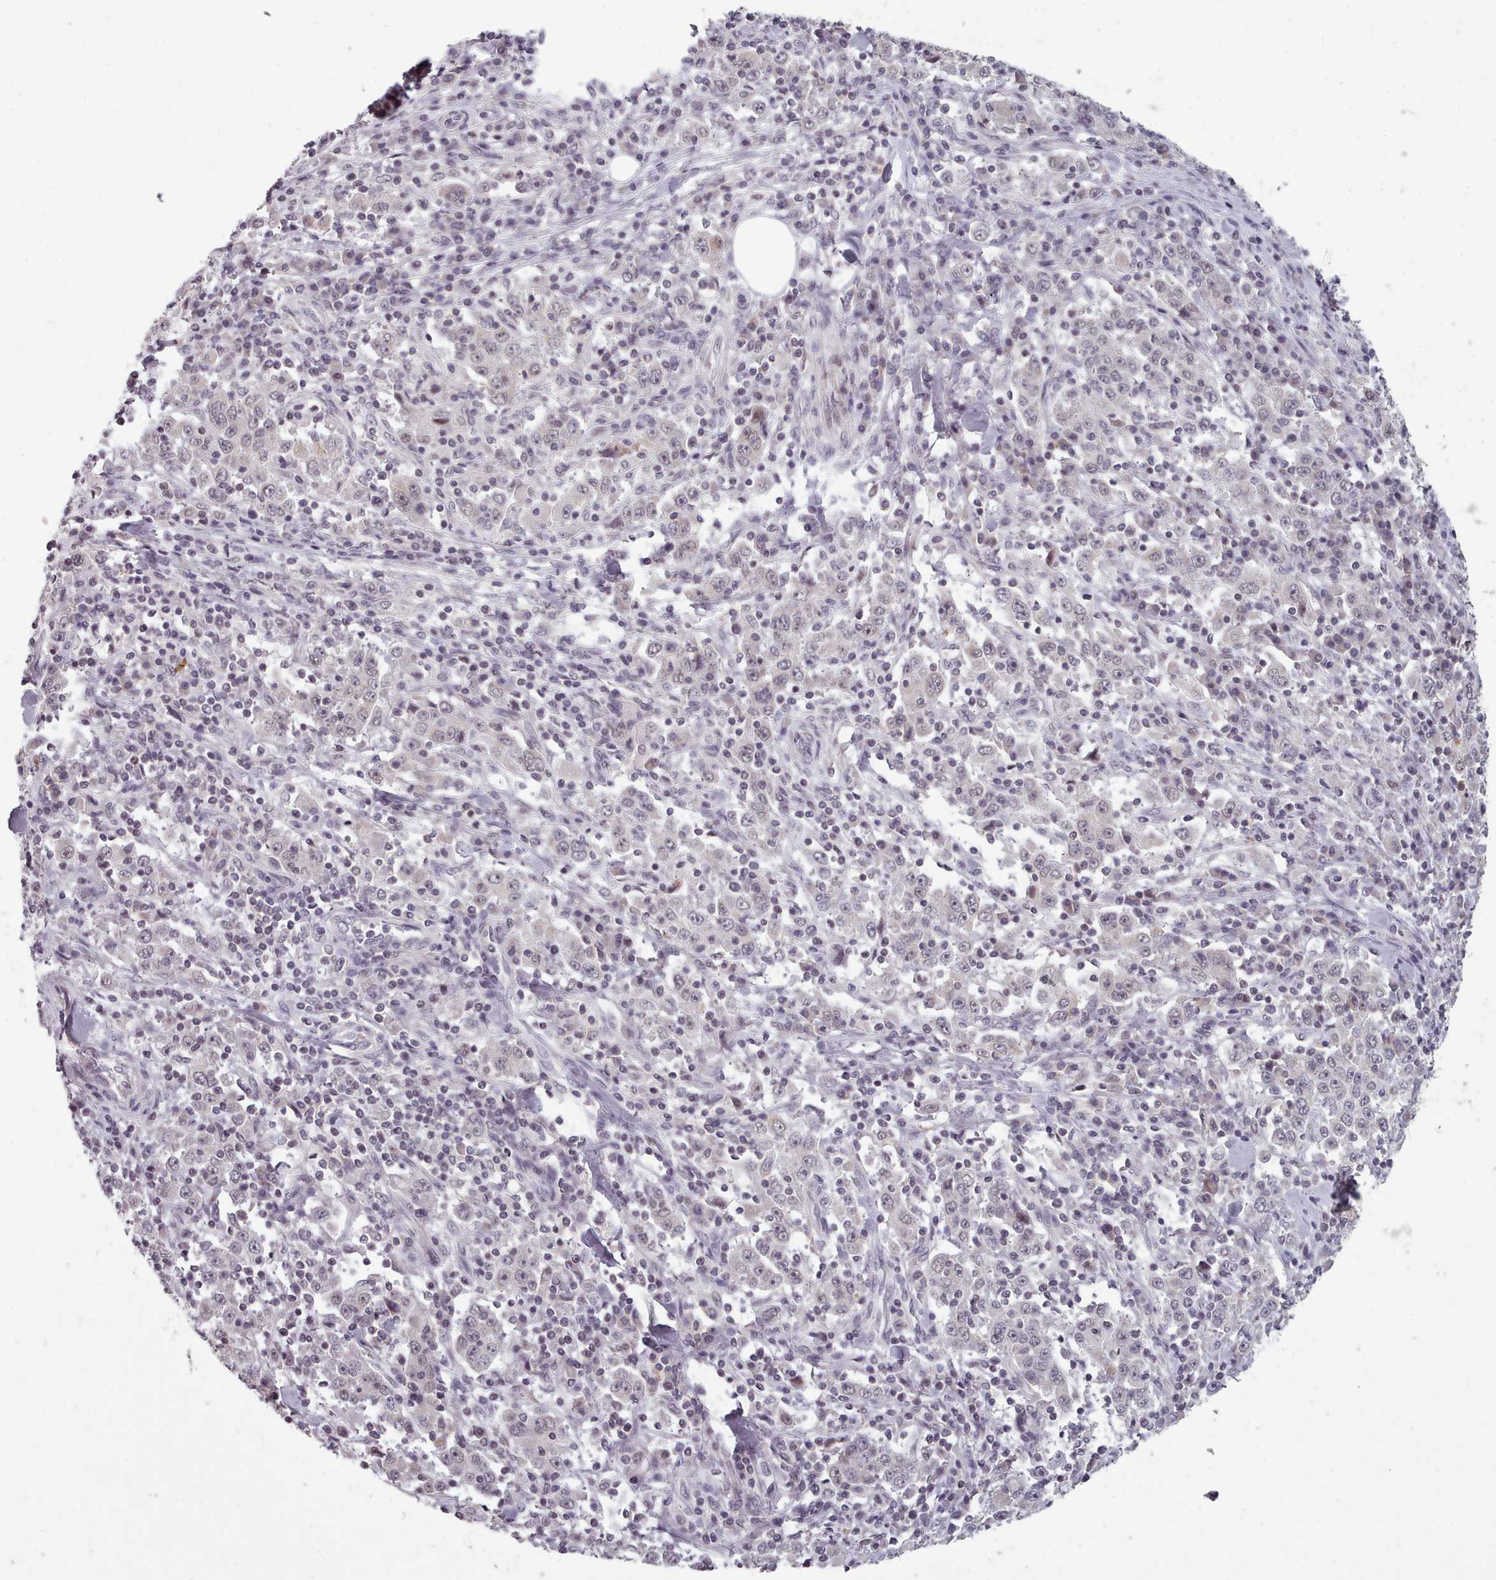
{"staining": {"intensity": "weak", "quantity": "<25%", "location": "nuclear"}, "tissue": "stomach cancer", "cell_type": "Tumor cells", "image_type": "cancer", "snomed": [{"axis": "morphology", "description": "Normal tissue, NOS"}, {"axis": "morphology", "description": "Adenocarcinoma, NOS"}, {"axis": "topography", "description": "Stomach, upper"}, {"axis": "topography", "description": "Stomach"}], "caption": "There is no significant staining in tumor cells of stomach cancer (adenocarcinoma).", "gene": "SRSF9", "patient": {"sex": "male", "age": 59}}